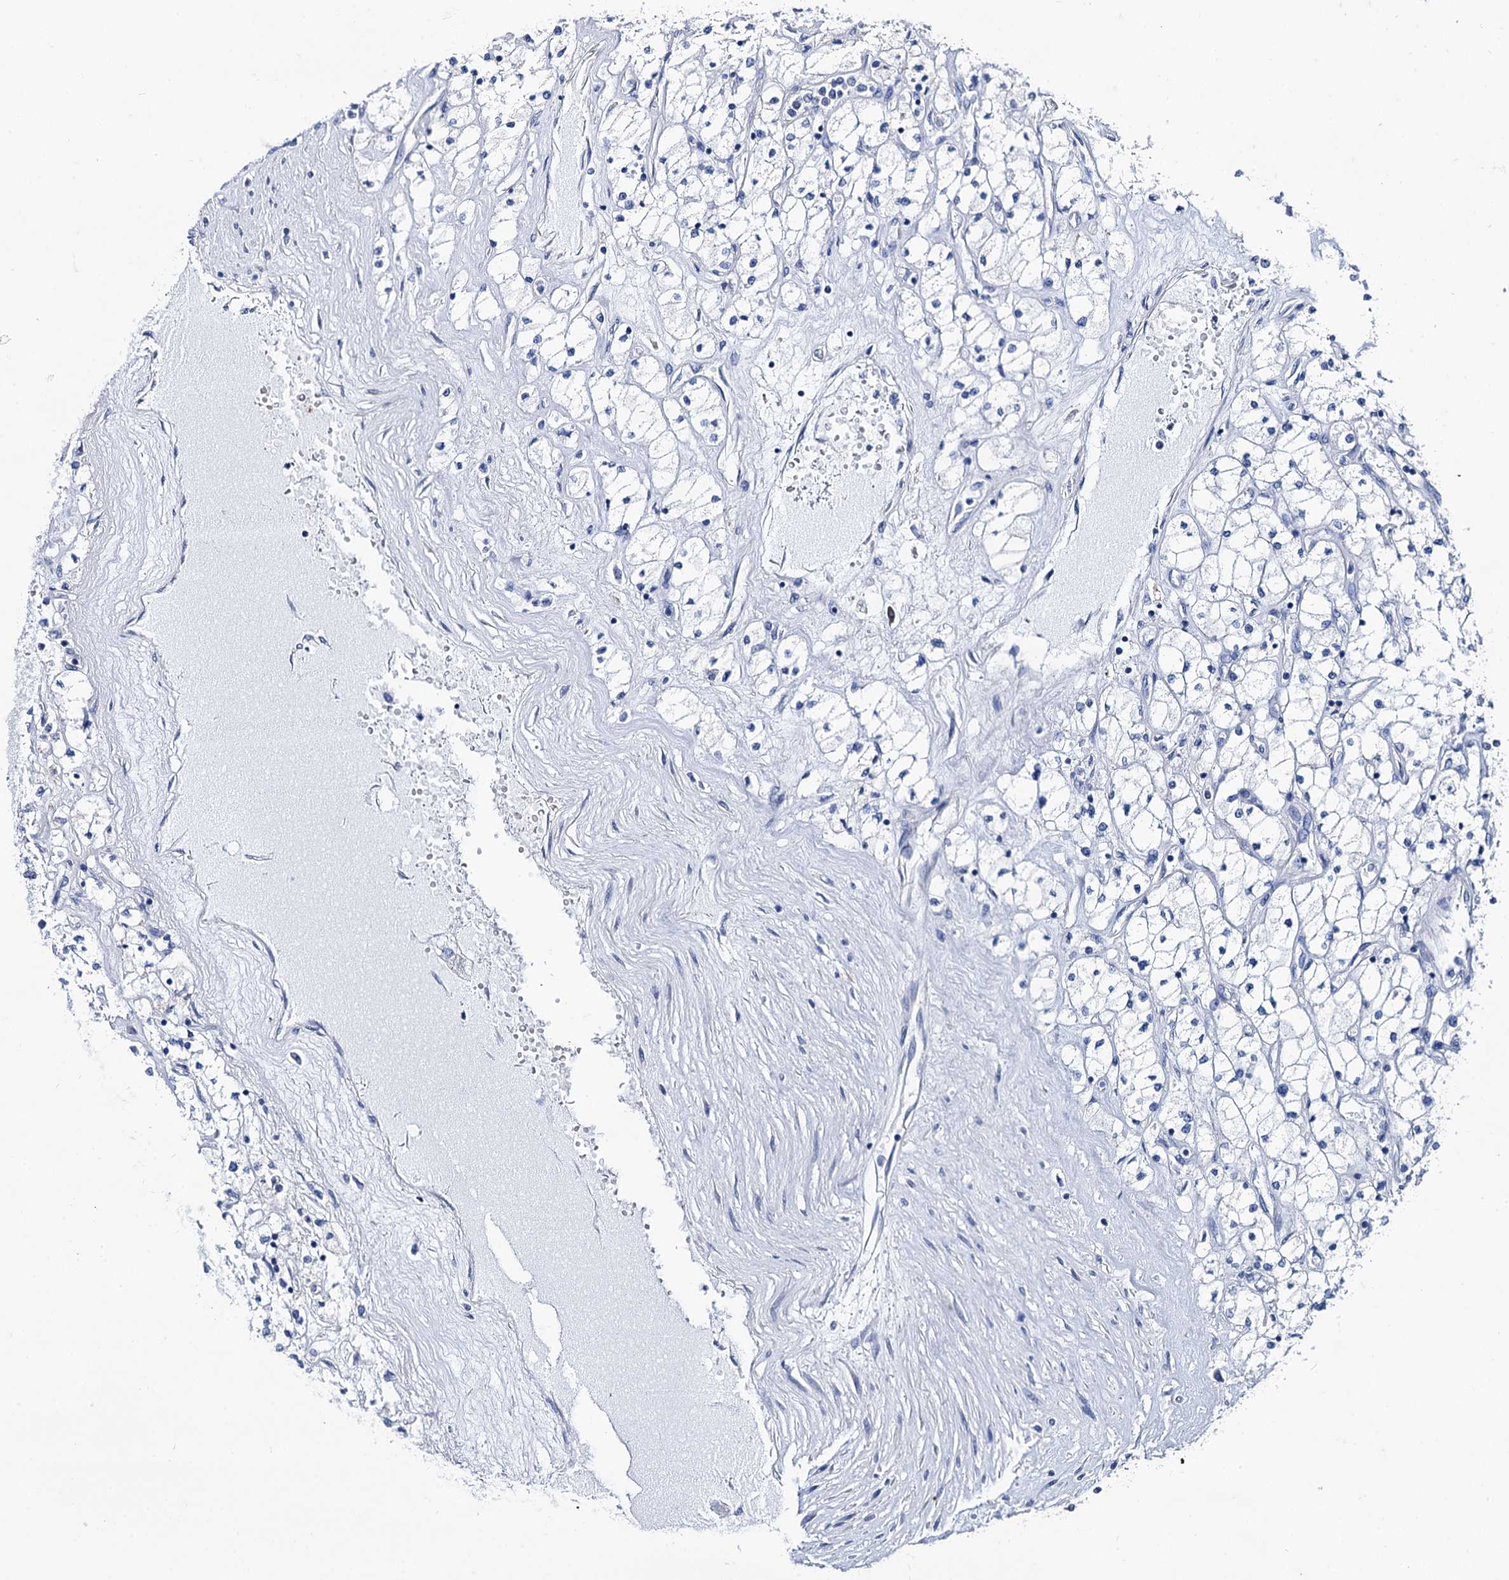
{"staining": {"intensity": "negative", "quantity": "none", "location": "none"}, "tissue": "renal cancer", "cell_type": "Tumor cells", "image_type": "cancer", "snomed": [{"axis": "morphology", "description": "Adenocarcinoma, NOS"}, {"axis": "topography", "description": "Kidney"}], "caption": "A micrograph of renal cancer (adenocarcinoma) stained for a protein exhibits no brown staining in tumor cells.", "gene": "FOXR2", "patient": {"sex": "male", "age": 80}}